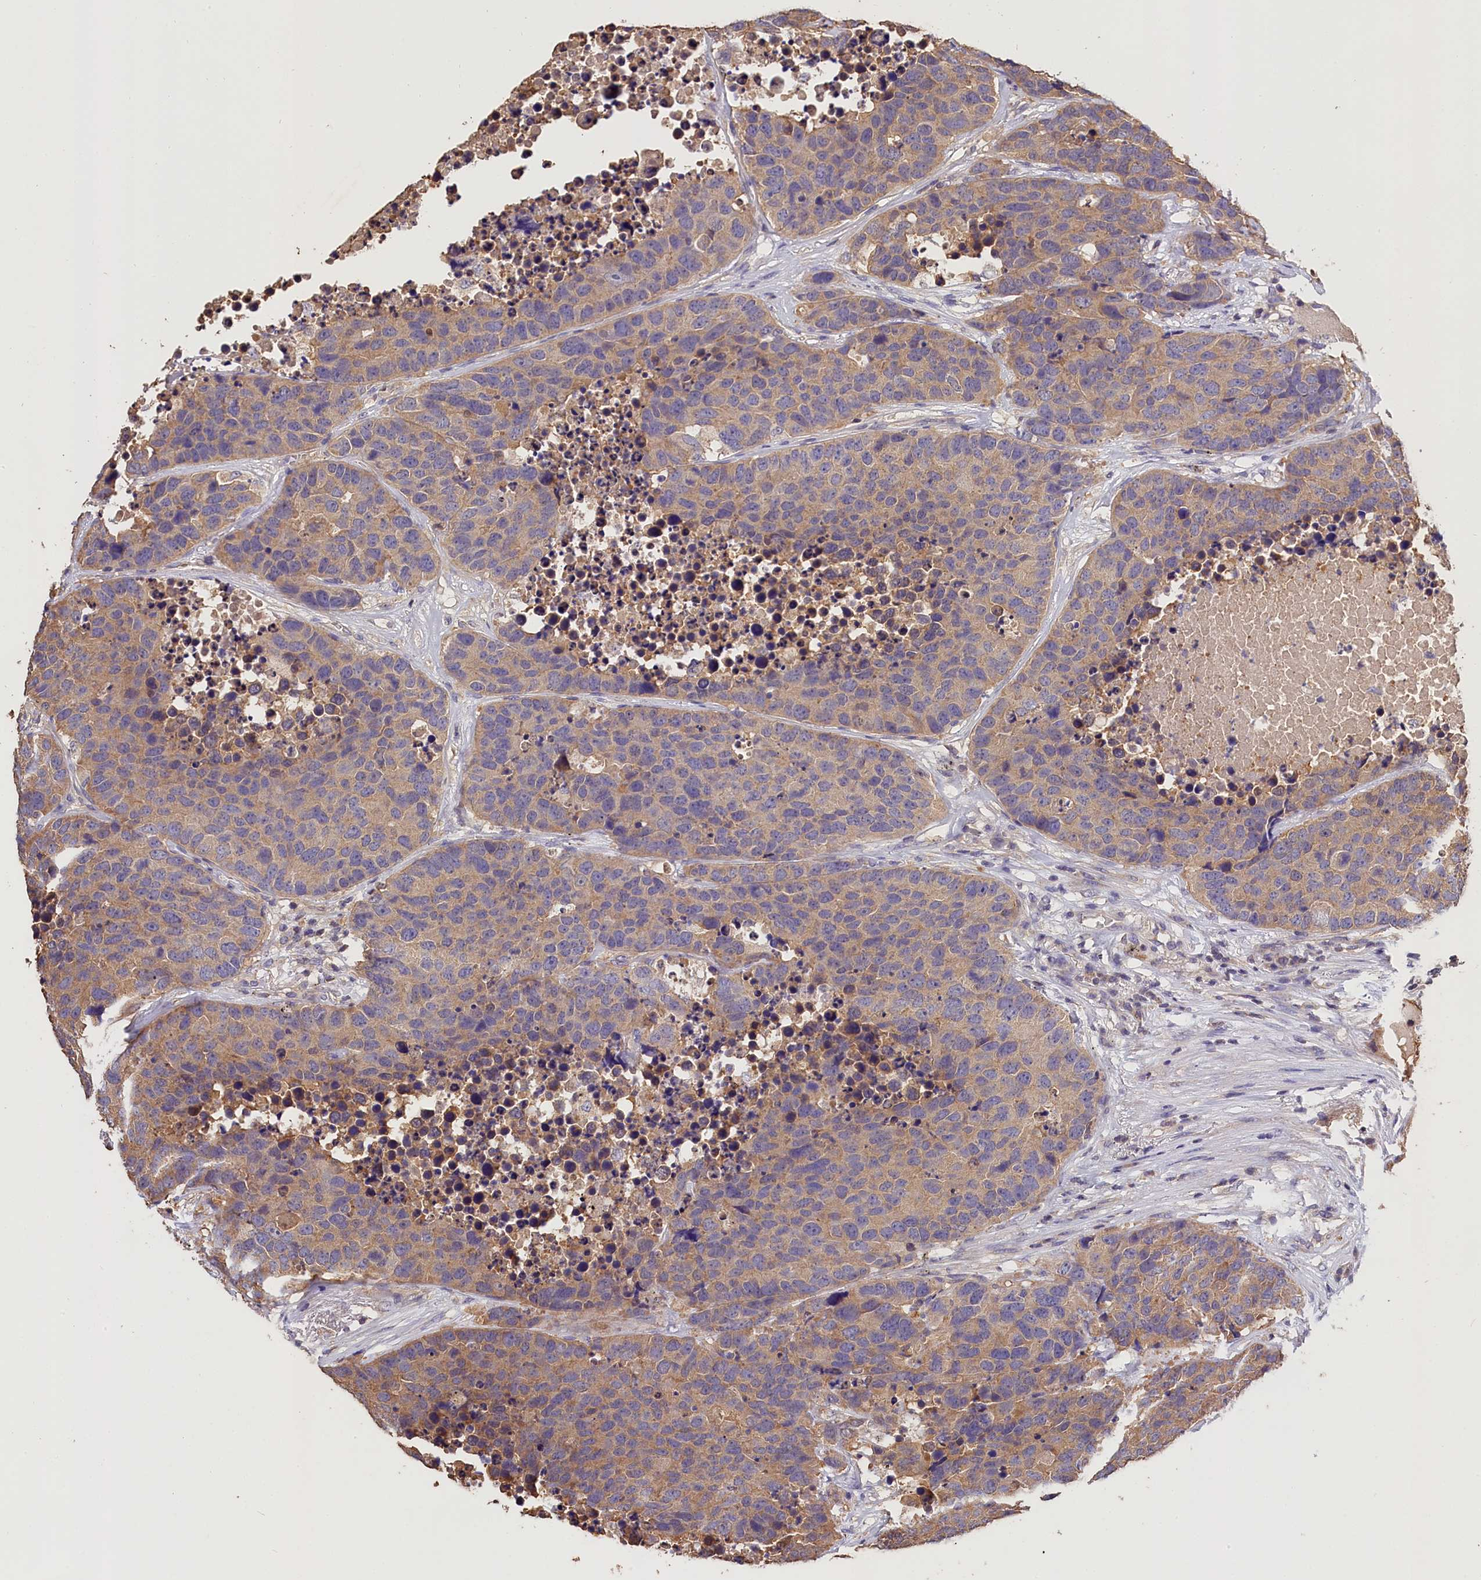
{"staining": {"intensity": "moderate", "quantity": "25%-75%", "location": "cytoplasmic/membranous"}, "tissue": "carcinoid", "cell_type": "Tumor cells", "image_type": "cancer", "snomed": [{"axis": "morphology", "description": "Carcinoid, malignant, NOS"}, {"axis": "topography", "description": "Lung"}], "caption": "Immunohistochemistry (IHC) (DAB (3,3'-diaminobenzidine)) staining of carcinoid displays moderate cytoplasmic/membranous protein staining in approximately 25%-75% of tumor cells. (brown staining indicates protein expression, while blue staining denotes nuclei).", "gene": "OAS3", "patient": {"sex": "male", "age": 60}}